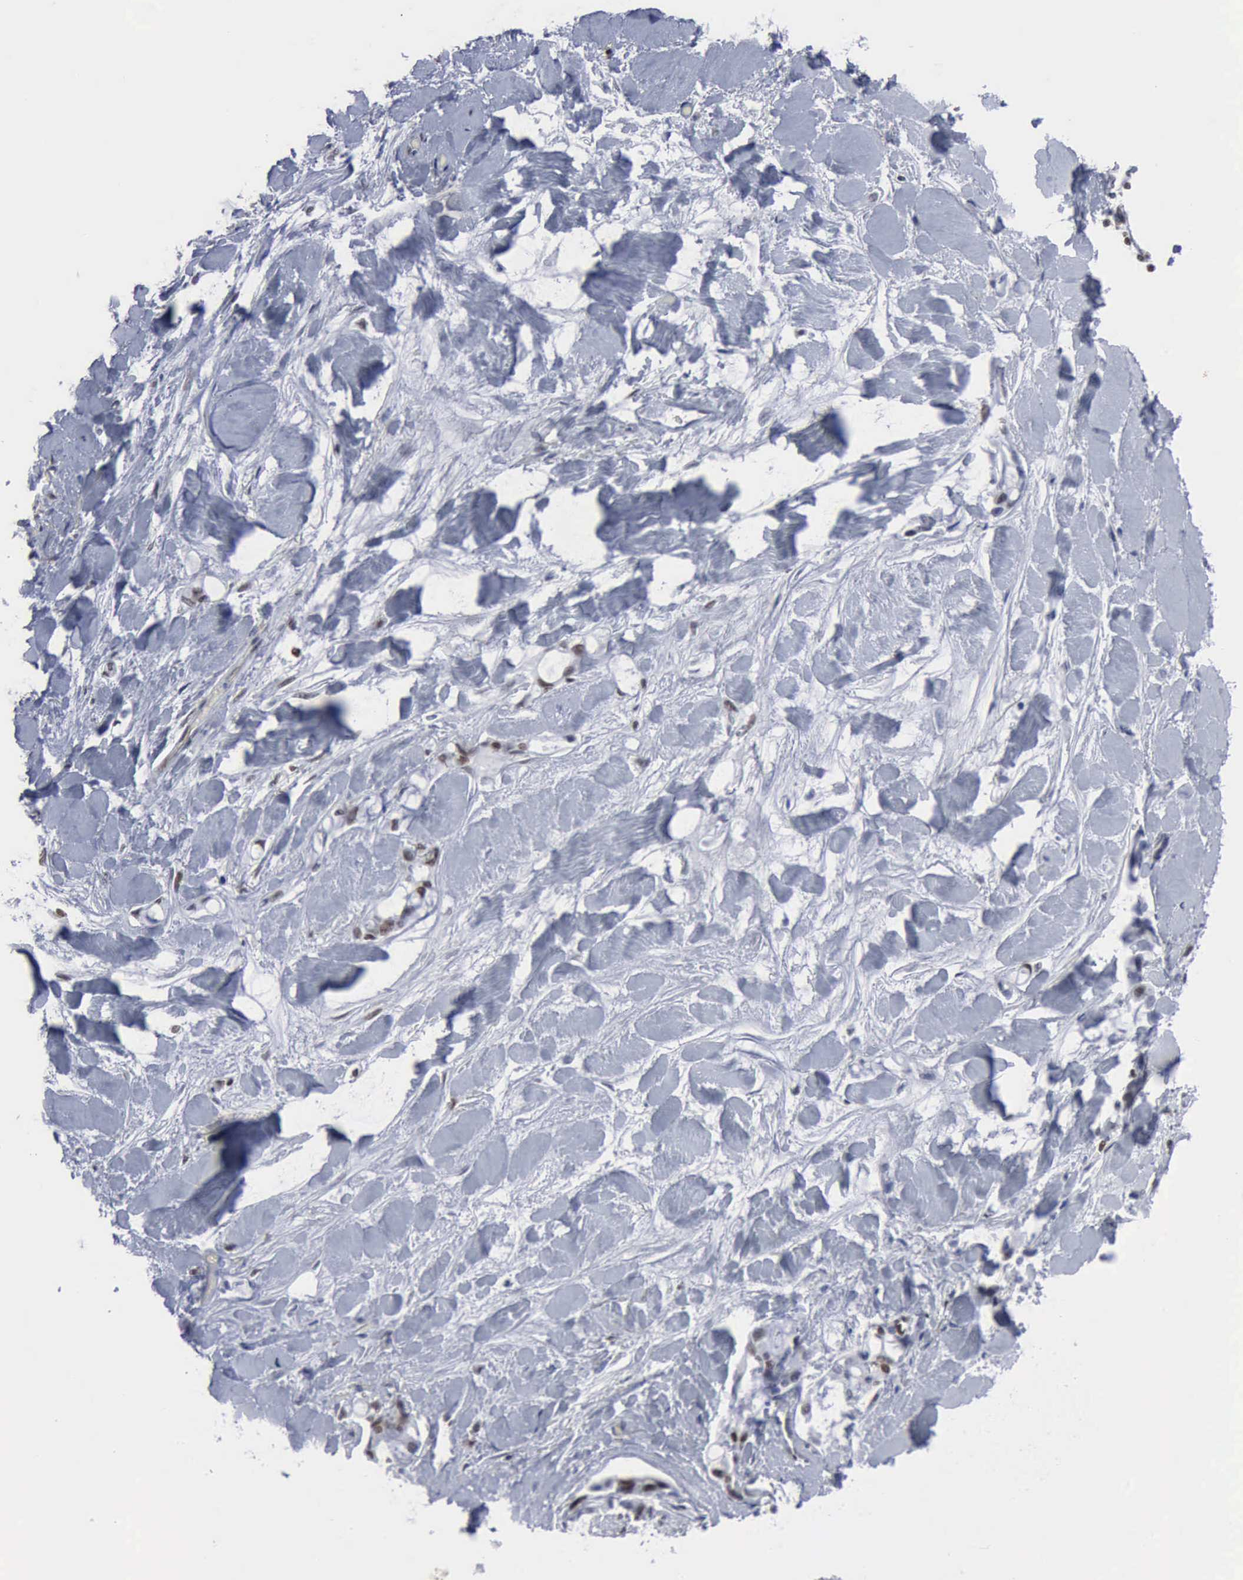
{"staining": {"intensity": "moderate", "quantity": "25%-75%", "location": "nuclear"}, "tissue": "pancreatic cancer", "cell_type": "Tumor cells", "image_type": "cancer", "snomed": [{"axis": "morphology", "description": "Adenocarcinoma, NOS"}, {"axis": "topography", "description": "Pancreas"}], "caption": "Immunohistochemical staining of pancreatic cancer (adenocarcinoma) displays moderate nuclear protein staining in approximately 25%-75% of tumor cells.", "gene": "XPA", "patient": {"sex": "female", "age": 70}}